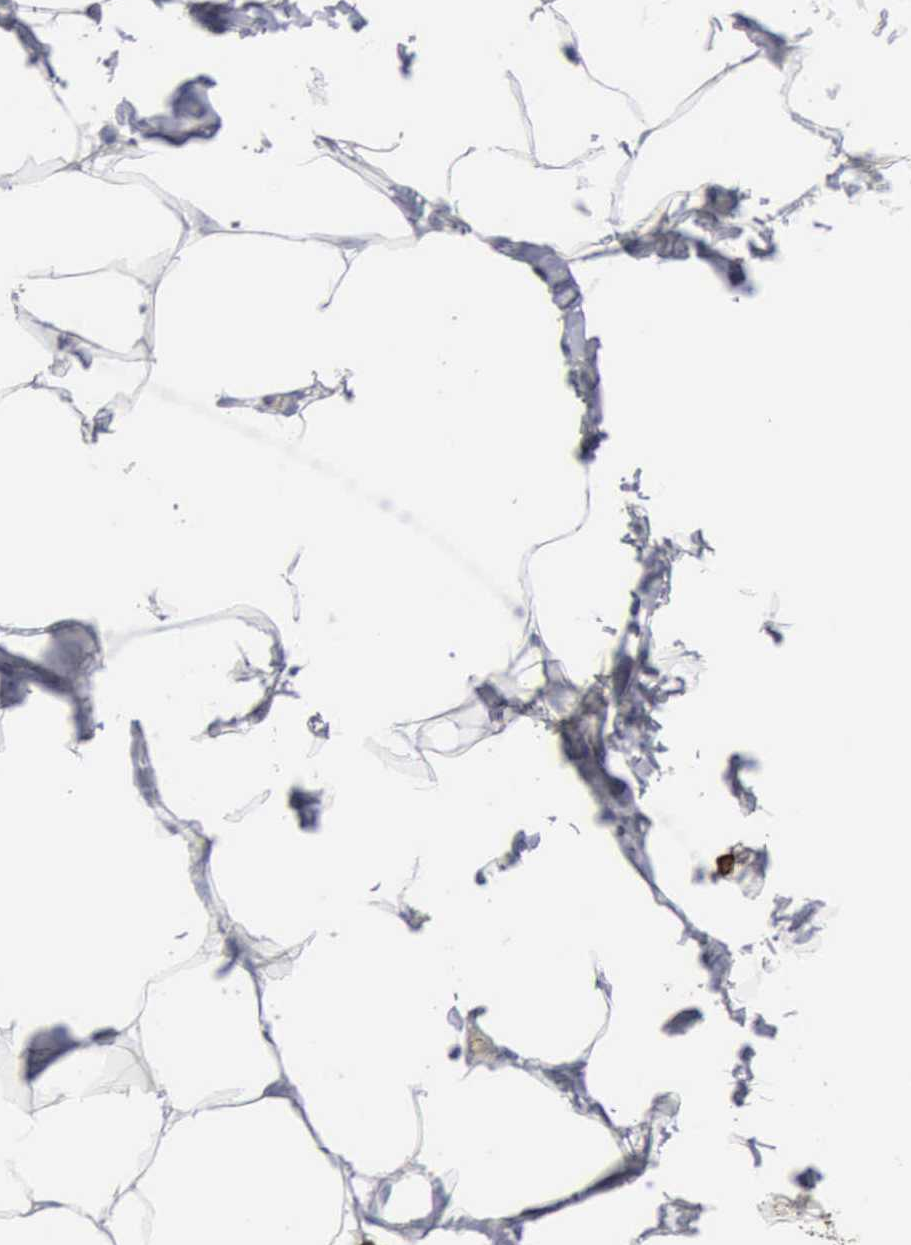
{"staining": {"intensity": "negative", "quantity": "none", "location": "none"}, "tissue": "adipose tissue", "cell_type": "Adipocytes", "image_type": "normal", "snomed": [{"axis": "morphology", "description": "Normal tissue, NOS"}, {"axis": "topography", "description": "Vascular tissue"}], "caption": "A histopathology image of adipose tissue stained for a protein displays no brown staining in adipocytes. Brightfield microscopy of immunohistochemistry stained with DAB (3,3'-diaminobenzidine) (brown) and hematoxylin (blue), captured at high magnification.", "gene": "CMA1", "patient": {"sex": "male", "age": 41}}